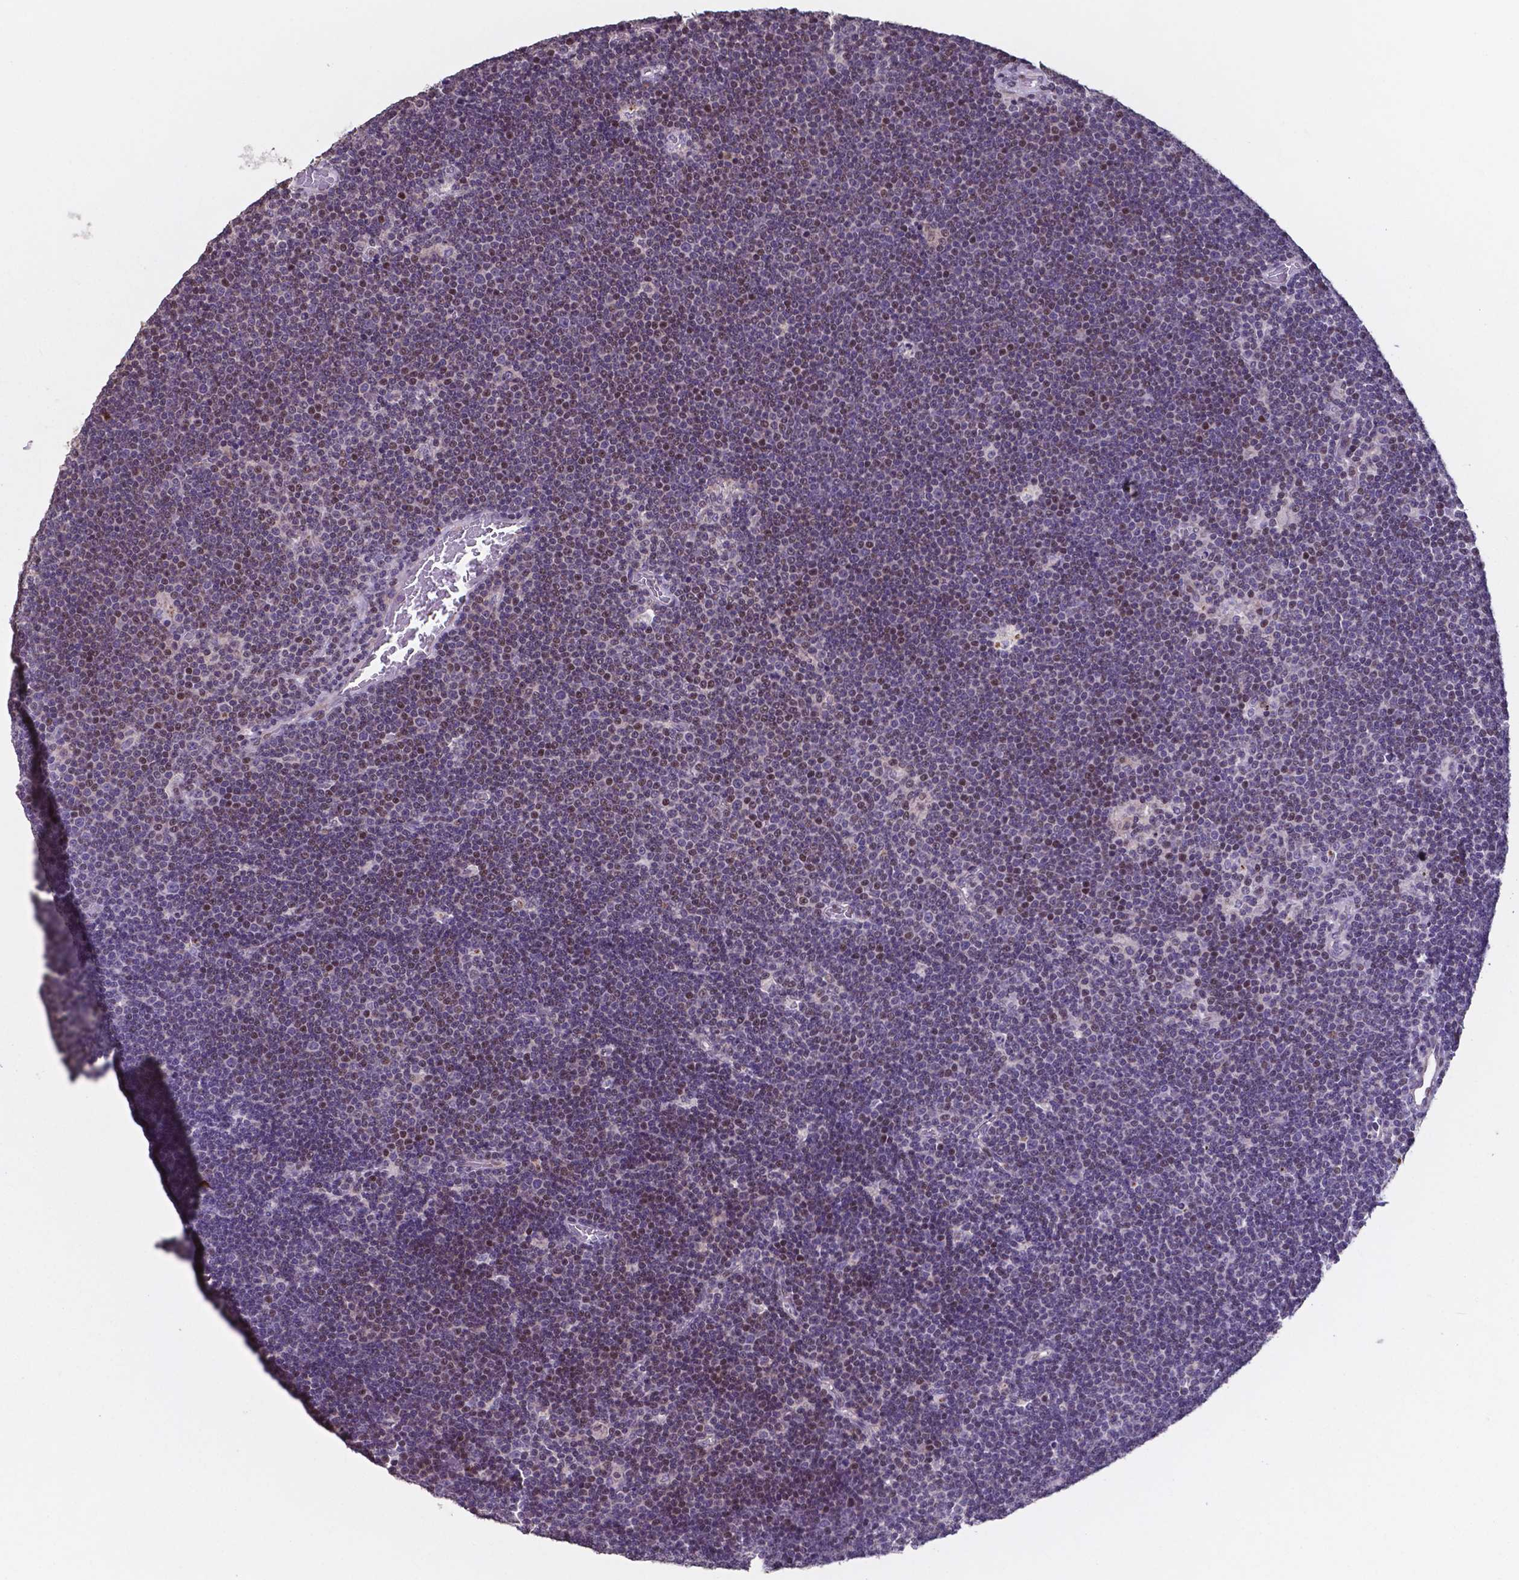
{"staining": {"intensity": "moderate", "quantity": "<25%", "location": "nuclear"}, "tissue": "lymphoma", "cell_type": "Tumor cells", "image_type": "cancer", "snomed": [{"axis": "morphology", "description": "Malignant lymphoma, non-Hodgkin's type, Low grade"}, {"axis": "topography", "description": "Brain"}], "caption": "Immunohistochemical staining of human low-grade malignant lymphoma, non-Hodgkin's type exhibits low levels of moderate nuclear positivity in approximately <25% of tumor cells.", "gene": "MLC1", "patient": {"sex": "female", "age": 66}}